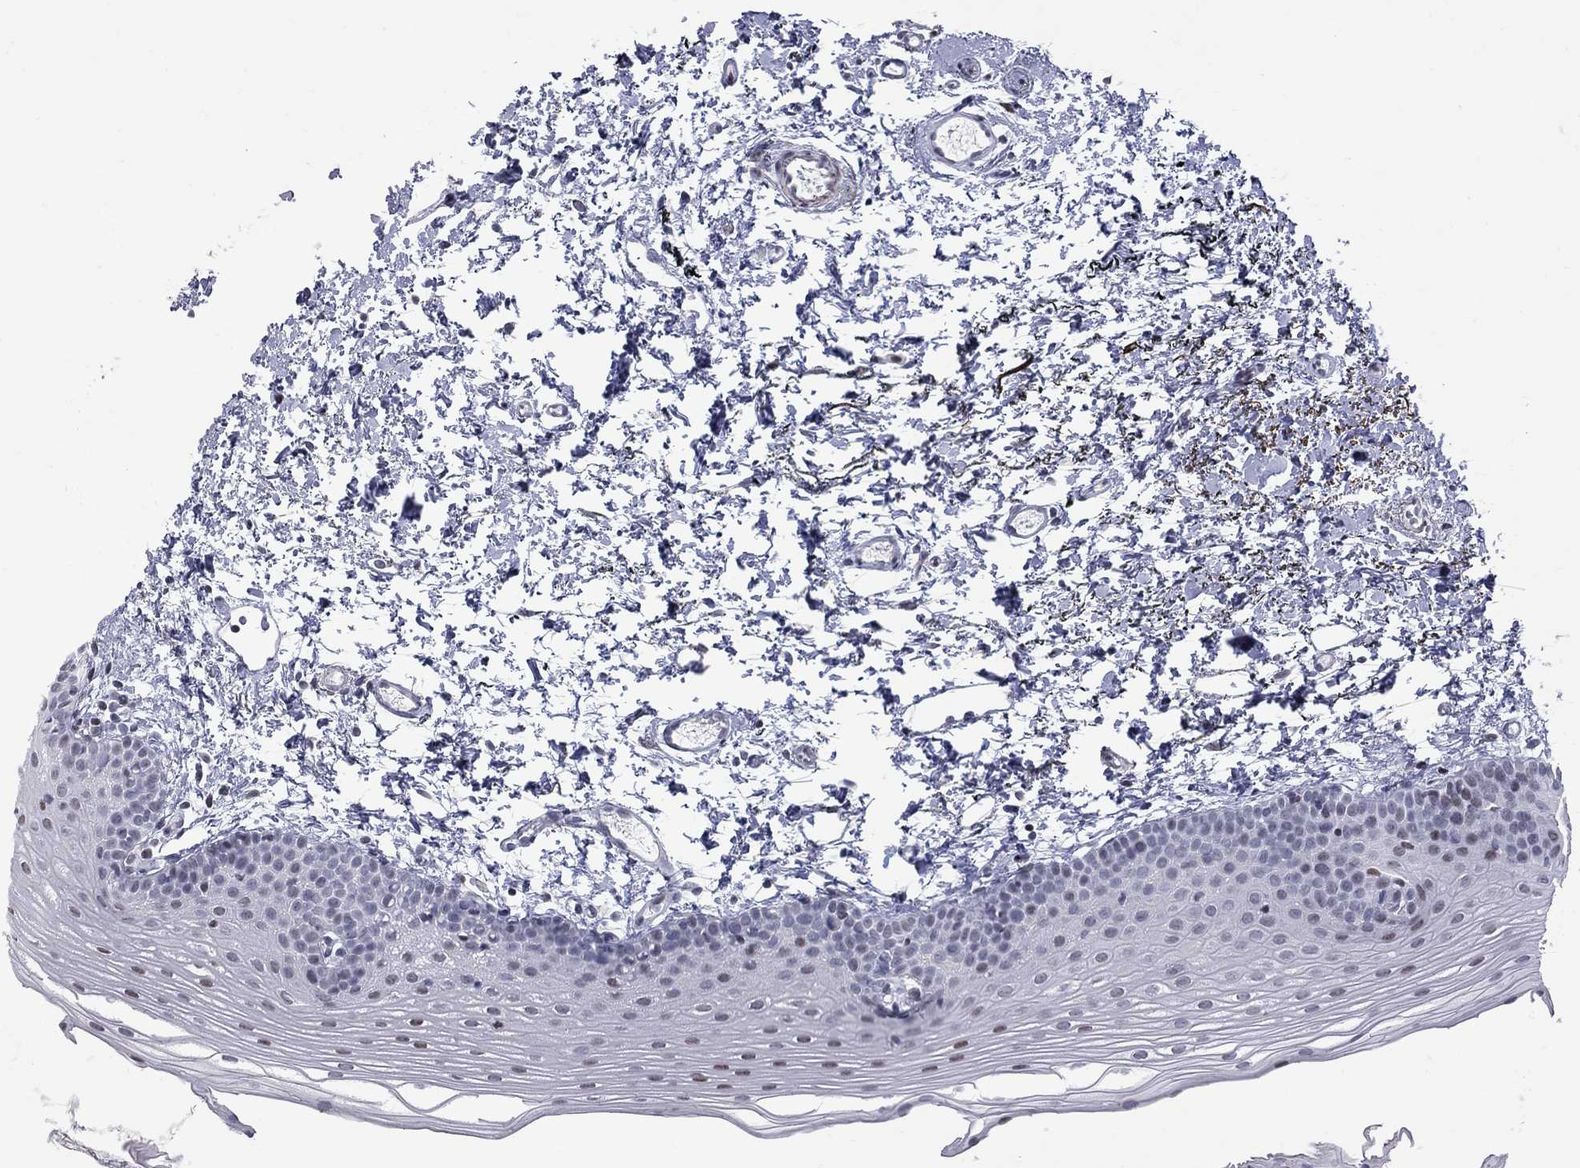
{"staining": {"intensity": "moderate", "quantity": "<25%", "location": "nuclear"}, "tissue": "oral mucosa", "cell_type": "Squamous epithelial cells", "image_type": "normal", "snomed": [{"axis": "morphology", "description": "Normal tissue, NOS"}, {"axis": "topography", "description": "Oral tissue"}], "caption": "IHC of unremarkable human oral mucosa reveals low levels of moderate nuclear positivity in approximately <25% of squamous epithelial cells.", "gene": "ZNF154", "patient": {"sex": "female", "age": 57}}